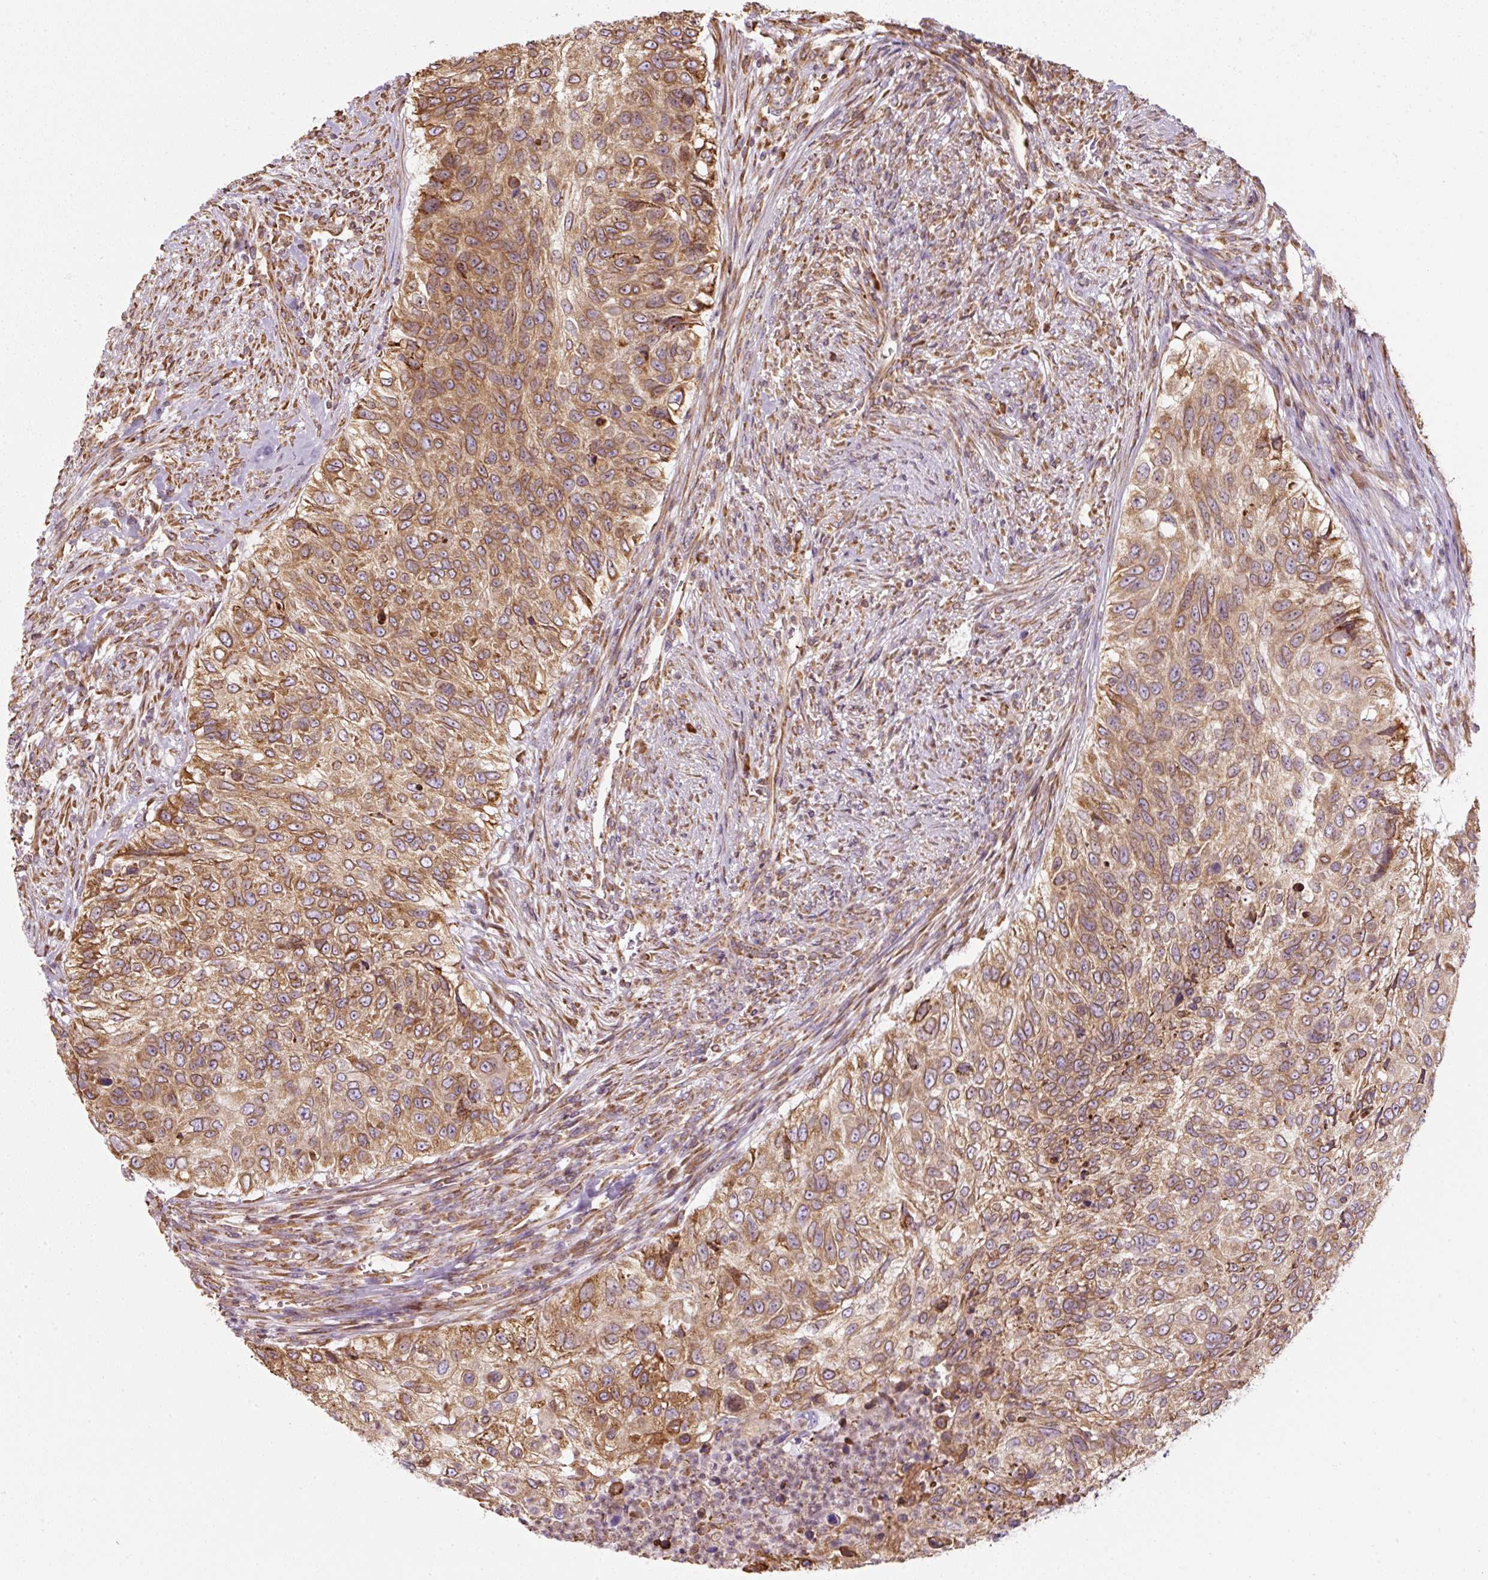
{"staining": {"intensity": "moderate", "quantity": ">75%", "location": "cytoplasmic/membranous"}, "tissue": "urothelial cancer", "cell_type": "Tumor cells", "image_type": "cancer", "snomed": [{"axis": "morphology", "description": "Urothelial carcinoma, High grade"}, {"axis": "topography", "description": "Urinary bladder"}], "caption": "A brown stain labels moderate cytoplasmic/membranous positivity of a protein in urothelial carcinoma (high-grade) tumor cells.", "gene": "PRKCSH", "patient": {"sex": "female", "age": 60}}